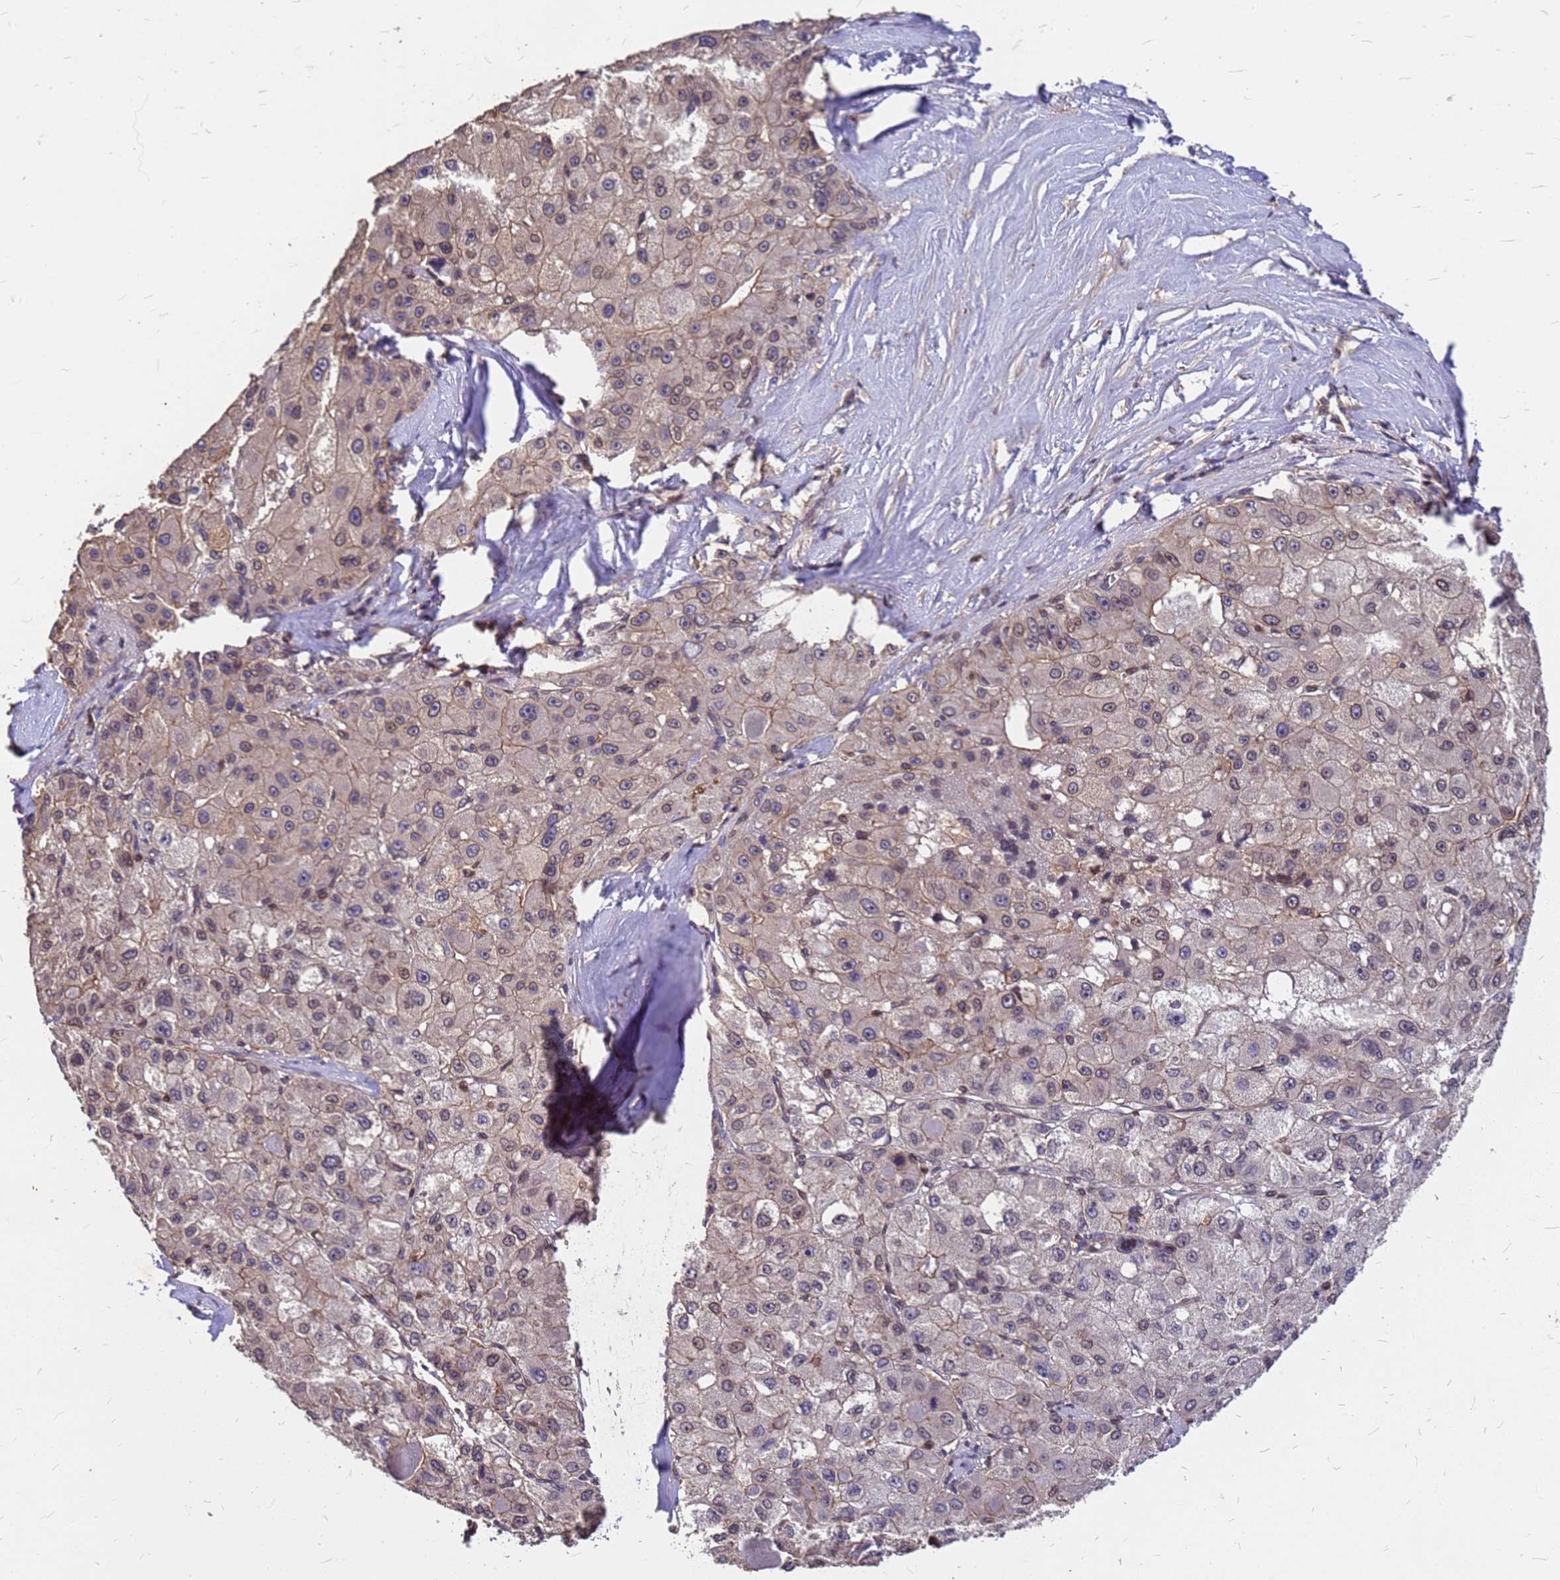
{"staining": {"intensity": "weak", "quantity": "25%-75%", "location": "nuclear"}, "tissue": "liver cancer", "cell_type": "Tumor cells", "image_type": "cancer", "snomed": [{"axis": "morphology", "description": "Carcinoma, Hepatocellular, NOS"}, {"axis": "topography", "description": "Liver"}], "caption": "Liver cancer stained with a brown dye demonstrates weak nuclear positive staining in approximately 25%-75% of tumor cells.", "gene": "C1orf35", "patient": {"sex": "male", "age": 80}}